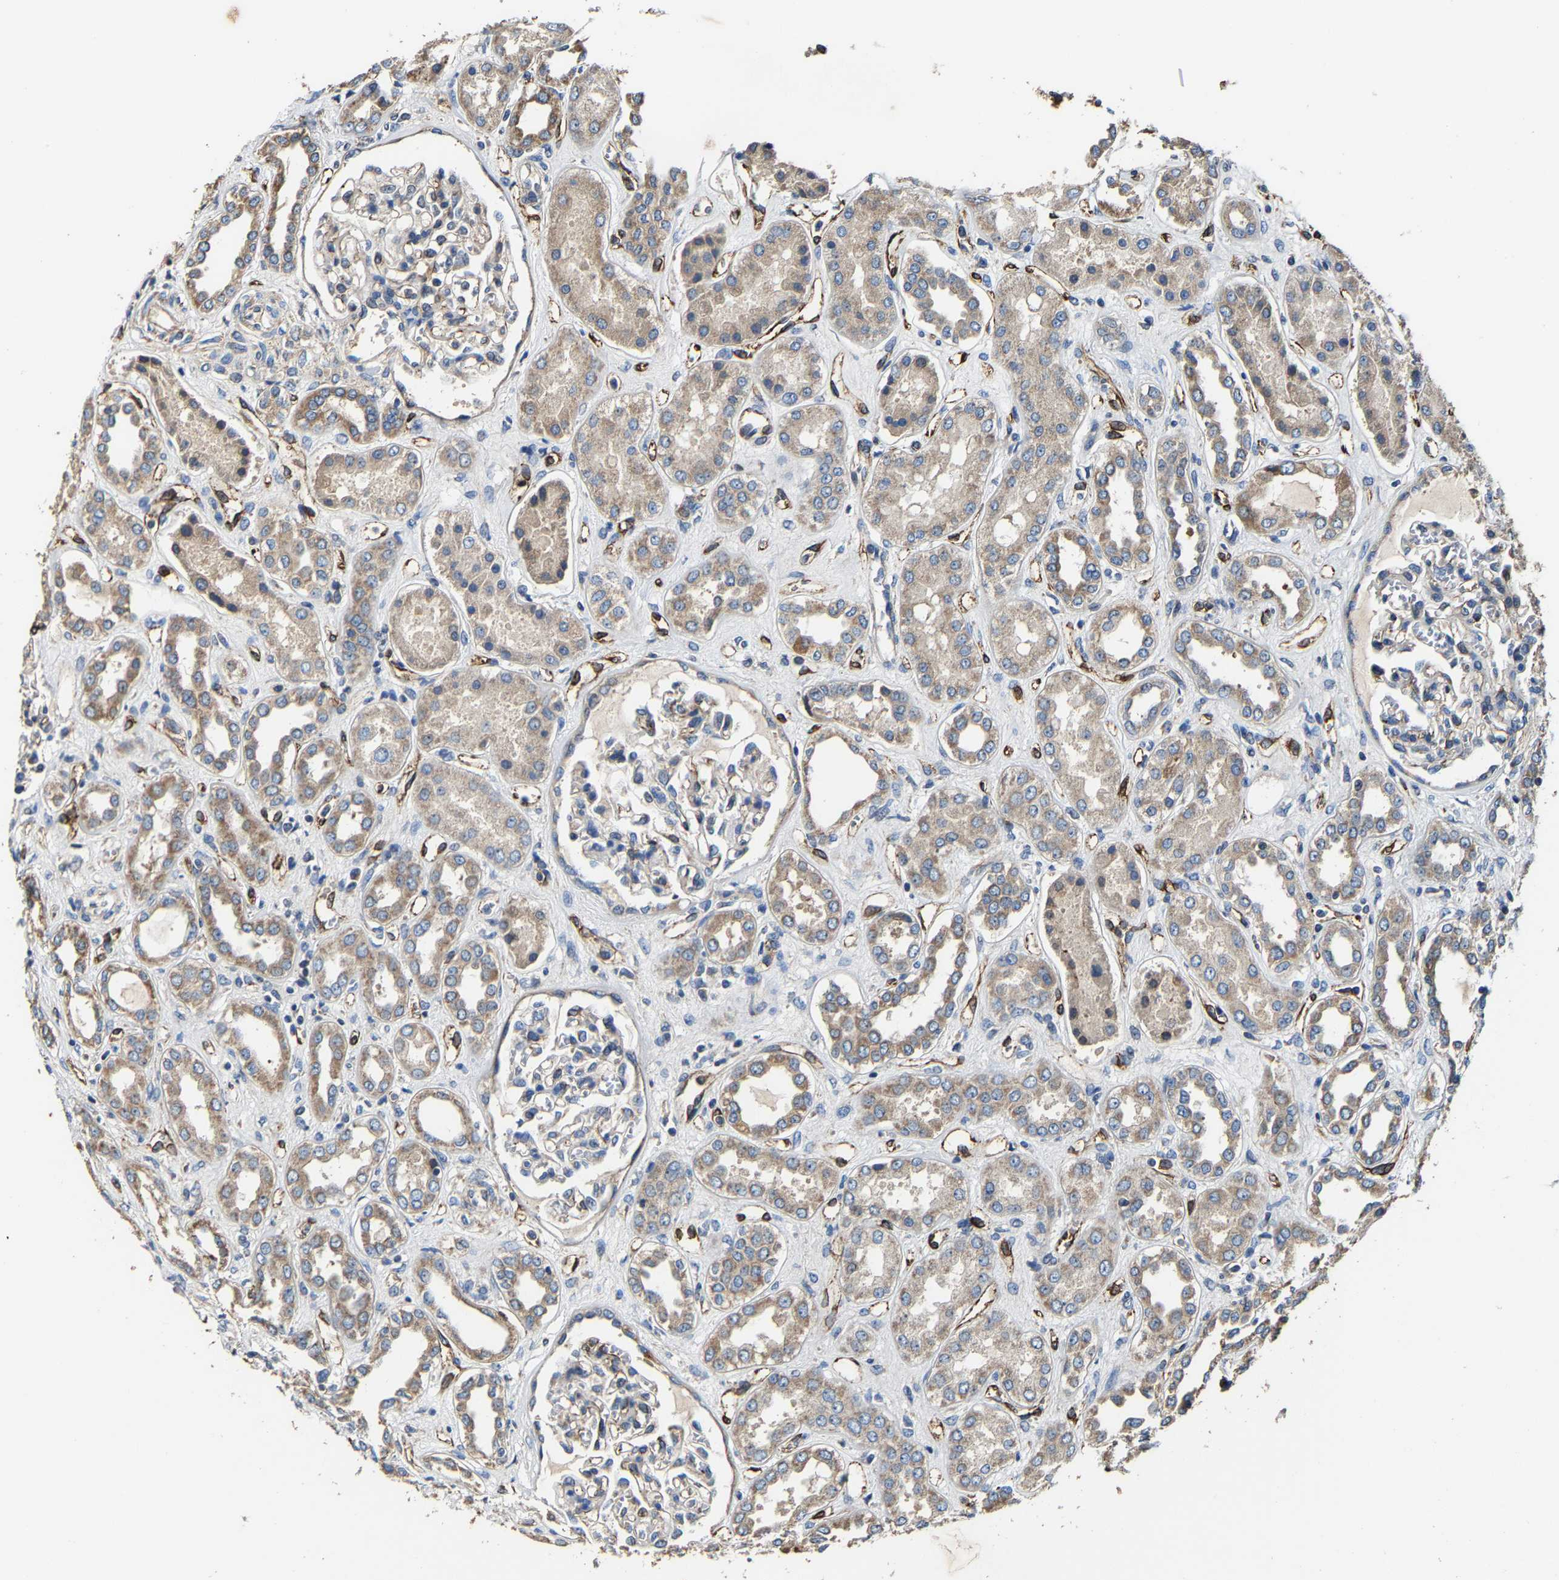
{"staining": {"intensity": "moderate", "quantity": "<25%", "location": "cytoplasmic/membranous"}, "tissue": "kidney", "cell_type": "Cells in glomeruli", "image_type": "normal", "snomed": [{"axis": "morphology", "description": "Normal tissue, NOS"}, {"axis": "topography", "description": "Kidney"}], "caption": "Immunohistochemistry histopathology image of normal kidney stained for a protein (brown), which reveals low levels of moderate cytoplasmic/membranous positivity in about <25% of cells in glomeruli.", "gene": "GFRA3", "patient": {"sex": "male", "age": 59}}